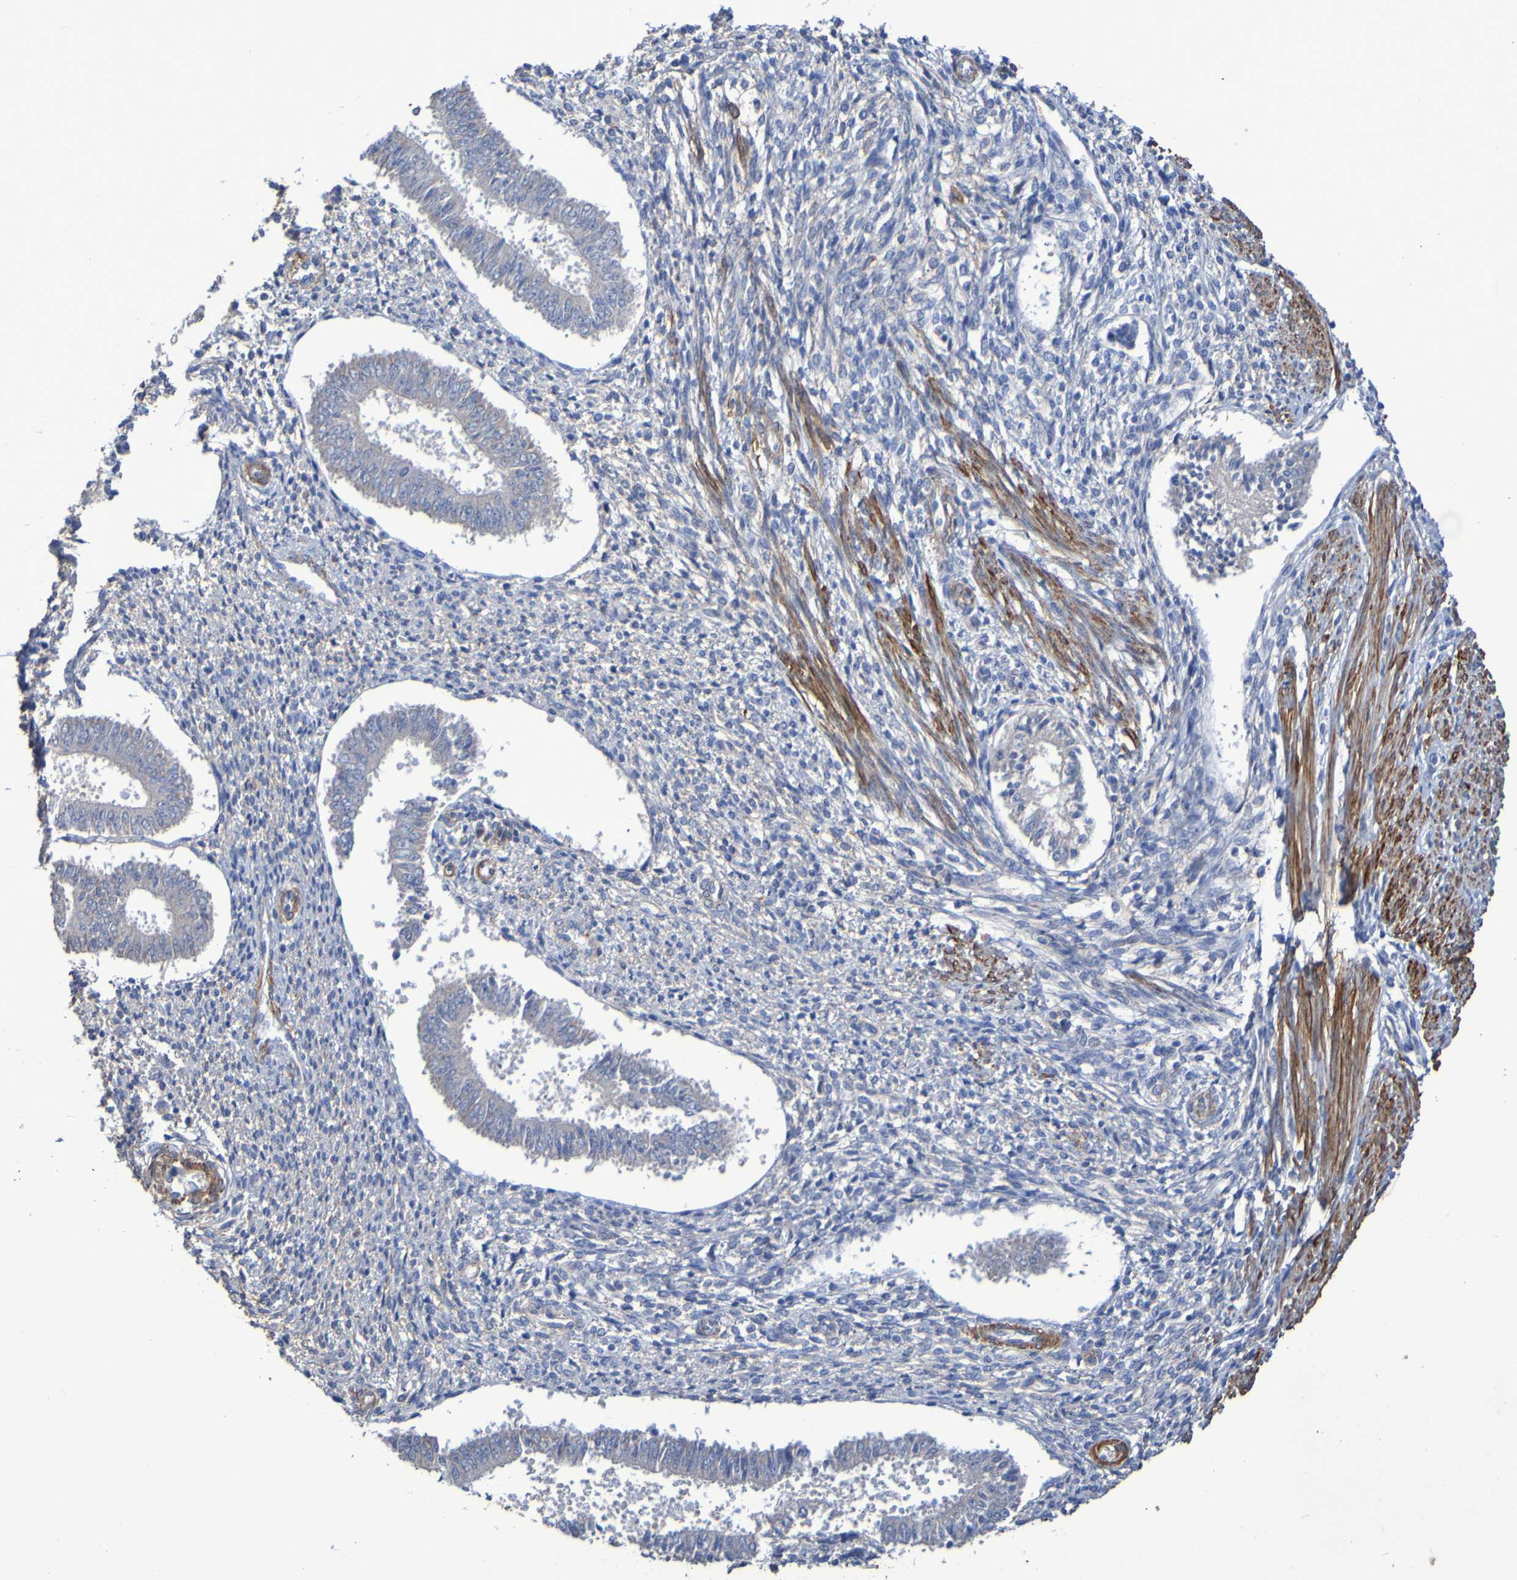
{"staining": {"intensity": "negative", "quantity": "none", "location": "none"}, "tissue": "endometrium", "cell_type": "Cells in endometrial stroma", "image_type": "normal", "snomed": [{"axis": "morphology", "description": "Normal tissue, NOS"}, {"axis": "topography", "description": "Endometrium"}], "caption": "DAB immunohistochemical staining of unremarkable human endometrium displays no significant staining in cells in endometrial stroma. The staining was performed using DAB to visualize the protein expression in brown, while the nuclei were stained in blue with hematoxylin (Magnification: 20x).", "gene": "SRPRB", "patient": {"sex": "female", "age": 35}}